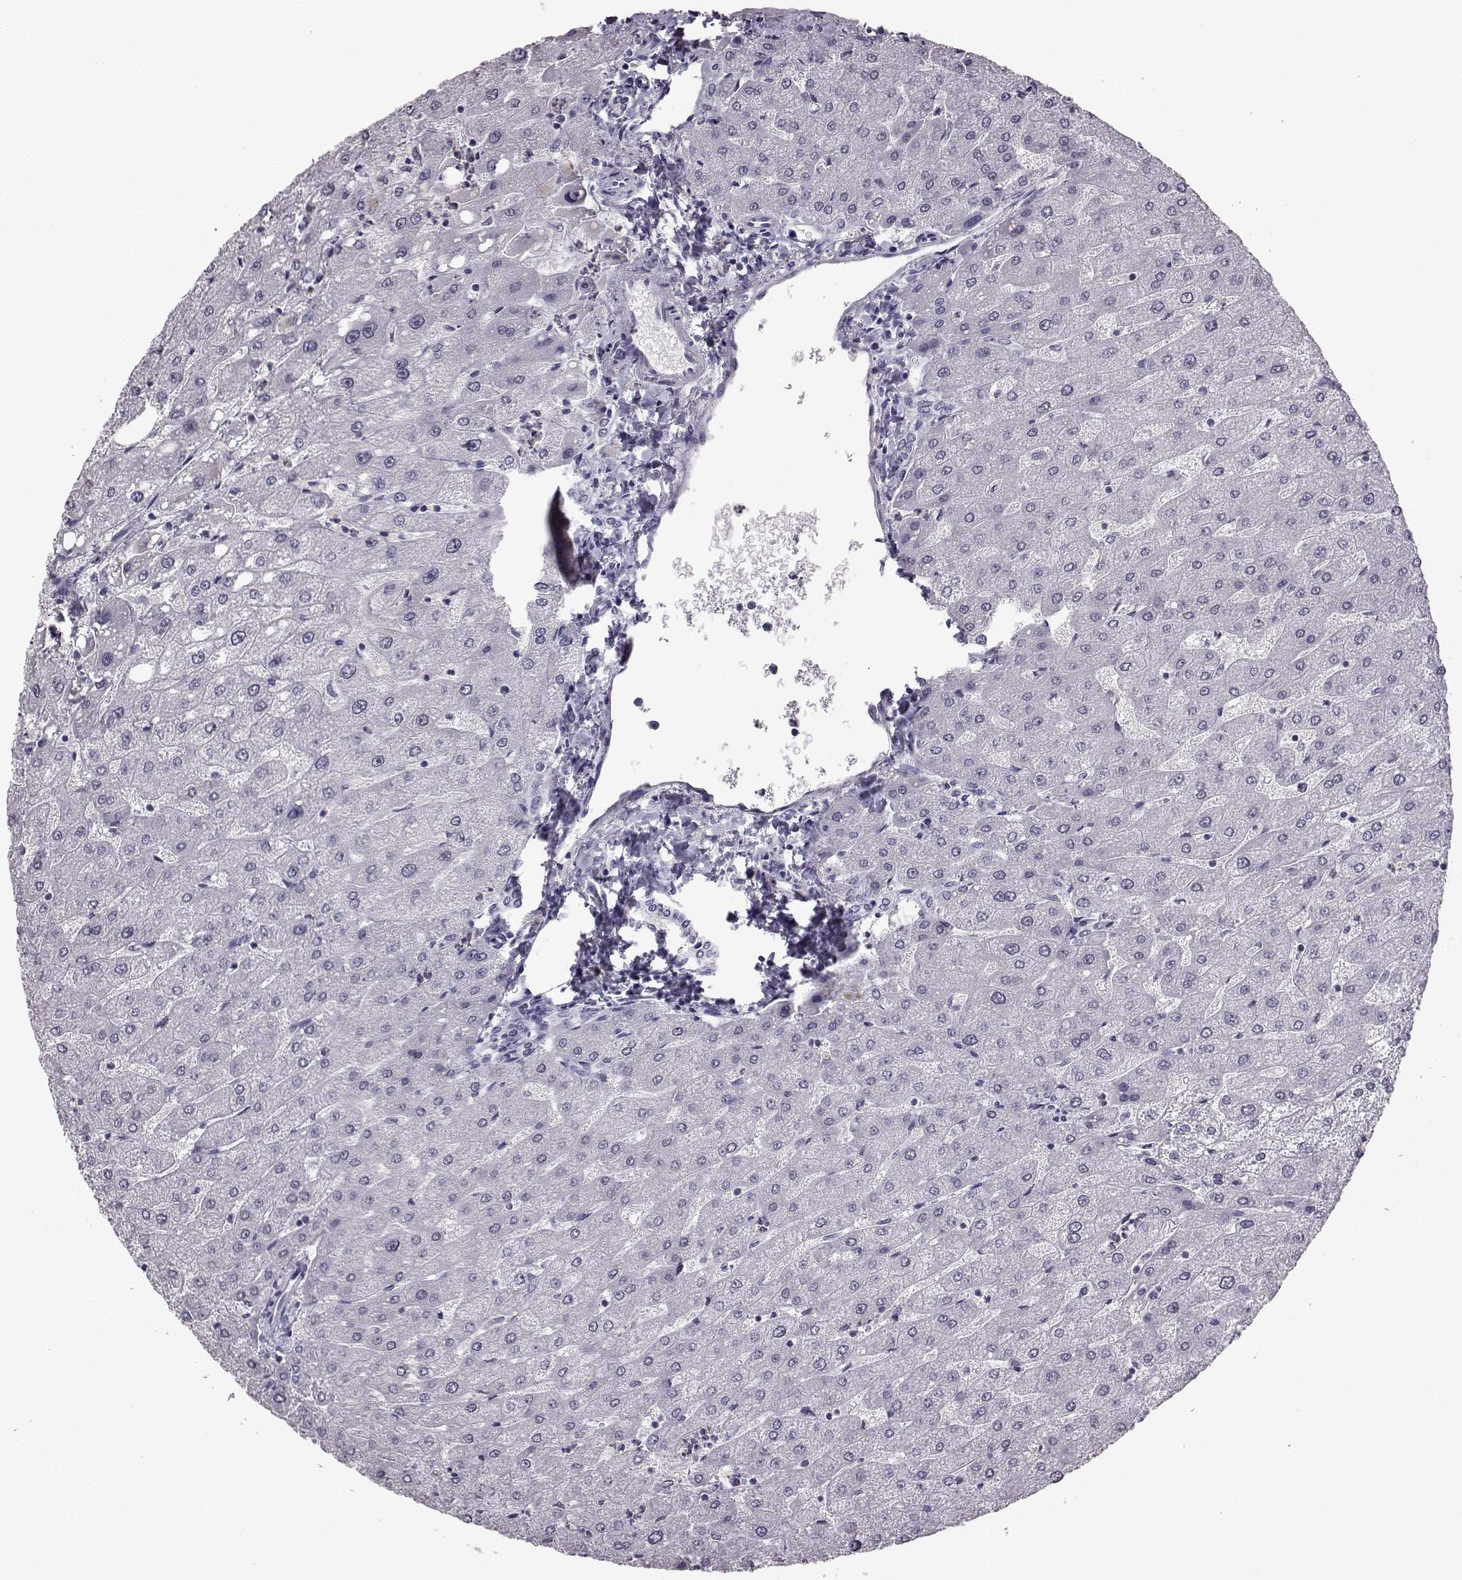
{"staining": {"intensity": "negative", "quantity": "none", "location": "none"}, "tissue": "liver", "cell_type": "Cholangiocytes", "image_type": "normal", "snomed": [{"axis": "morphology", "description": "Normal tissue, NOS"}, {"axis": "topography", "description": "Liver"}], "caption": "Image shows no significant protein positivity in cholangiocytes of normal liver. (Brightfield microscopy of DAB (3,3'-diaminobenzidine) immunohistochemistry (IHC) at high magnification).", "gene": "ADGRG2", "patient": {"sex": "male", "age": 67}}